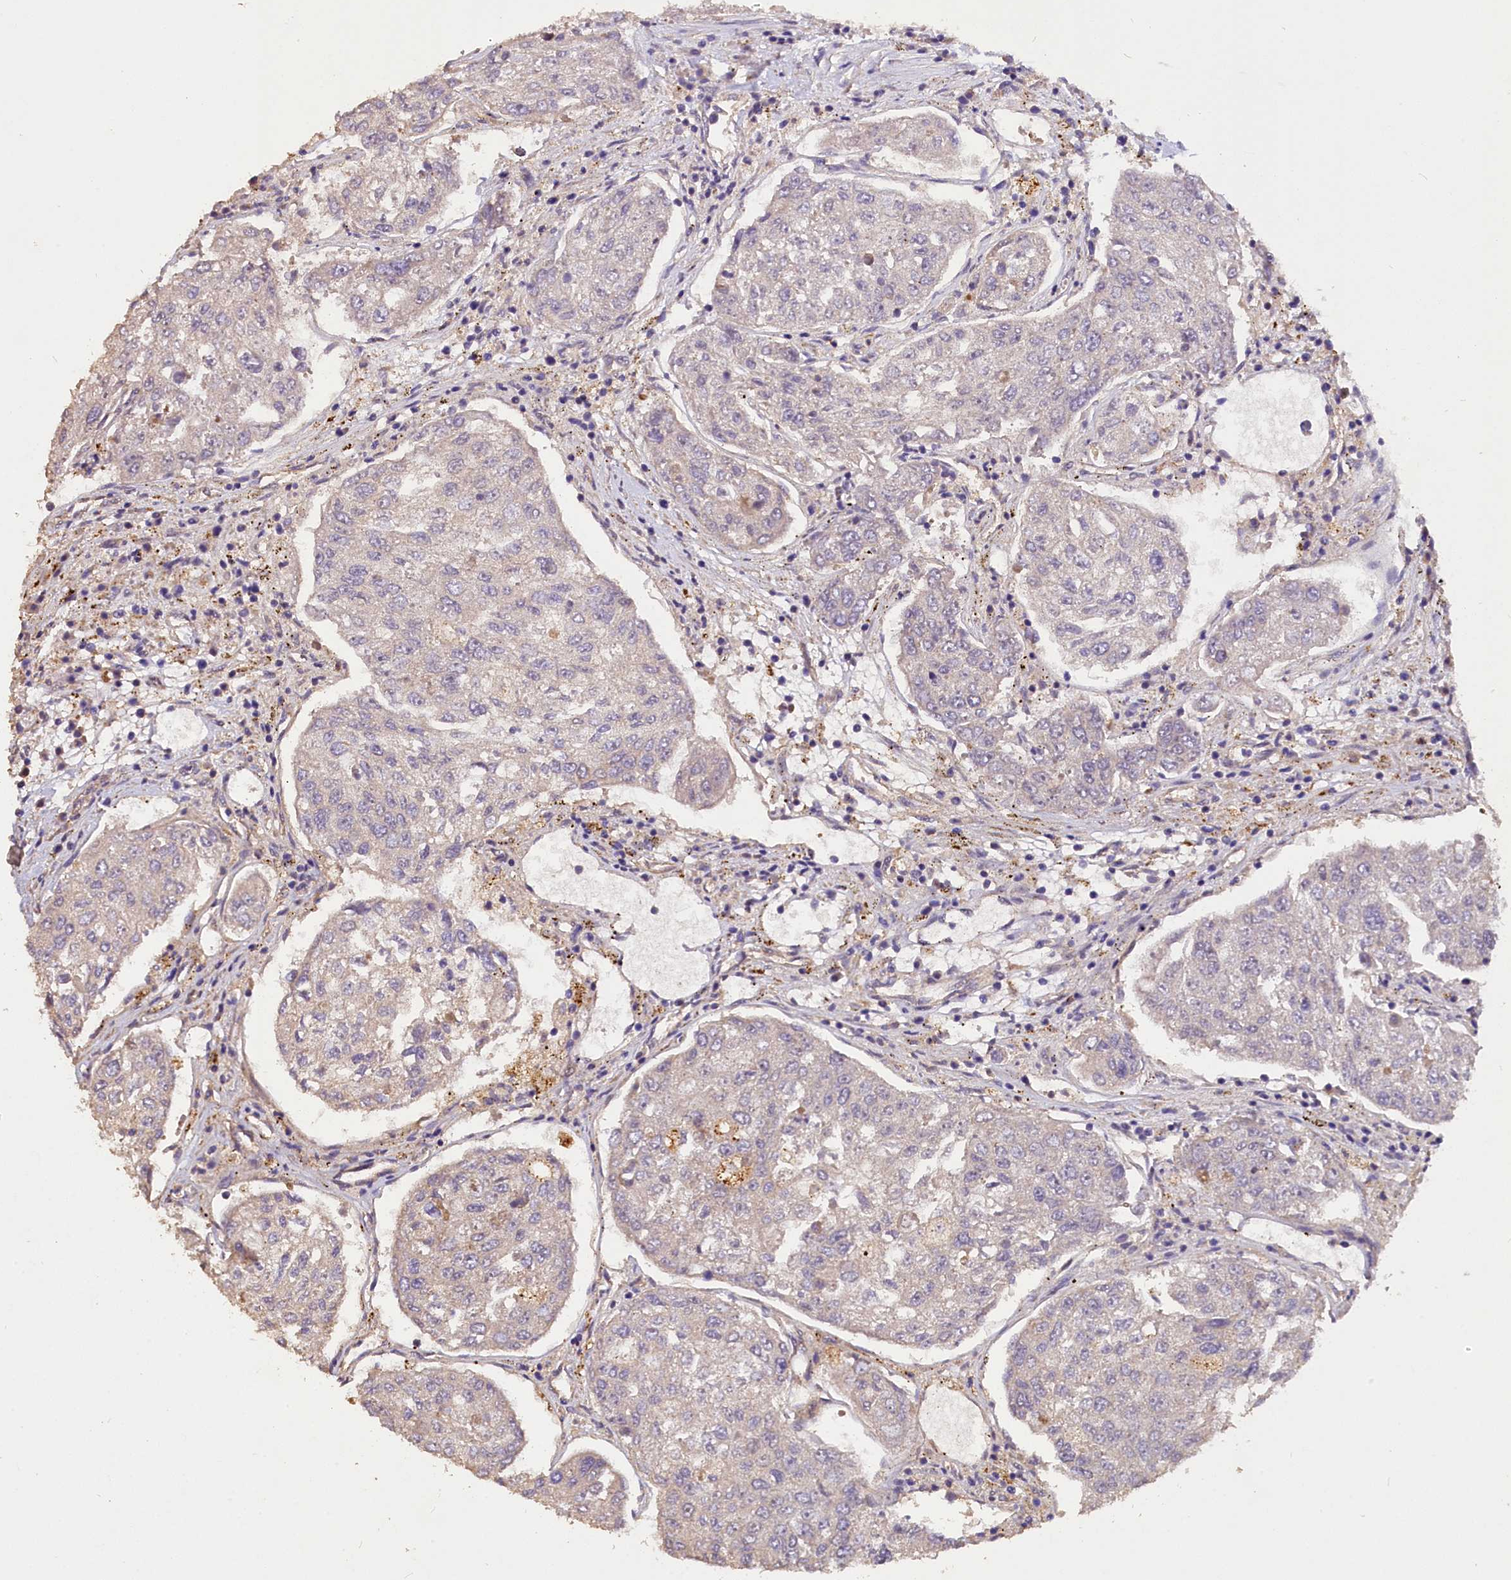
{"staining": {"intensity": "negative", "quantity": "none", "location": "none"}, "tissue": "urothelial cancer", "cell_type": "Tumor cells", "image_type": "cancer", "snomed": [{"axis": "morphology", "description": "Urothelial carcinoma, High grade"}, {"axis": "topography", "description": "Lymph node"}, {"axis": "topography", "description": "Urinary bladder"}], "caption": "Micrograph shows no significant protein staining in tumor cells of urothelial cancer.", "gene": "ERMARD", "patient": {"sex": "male", "age": 51}}